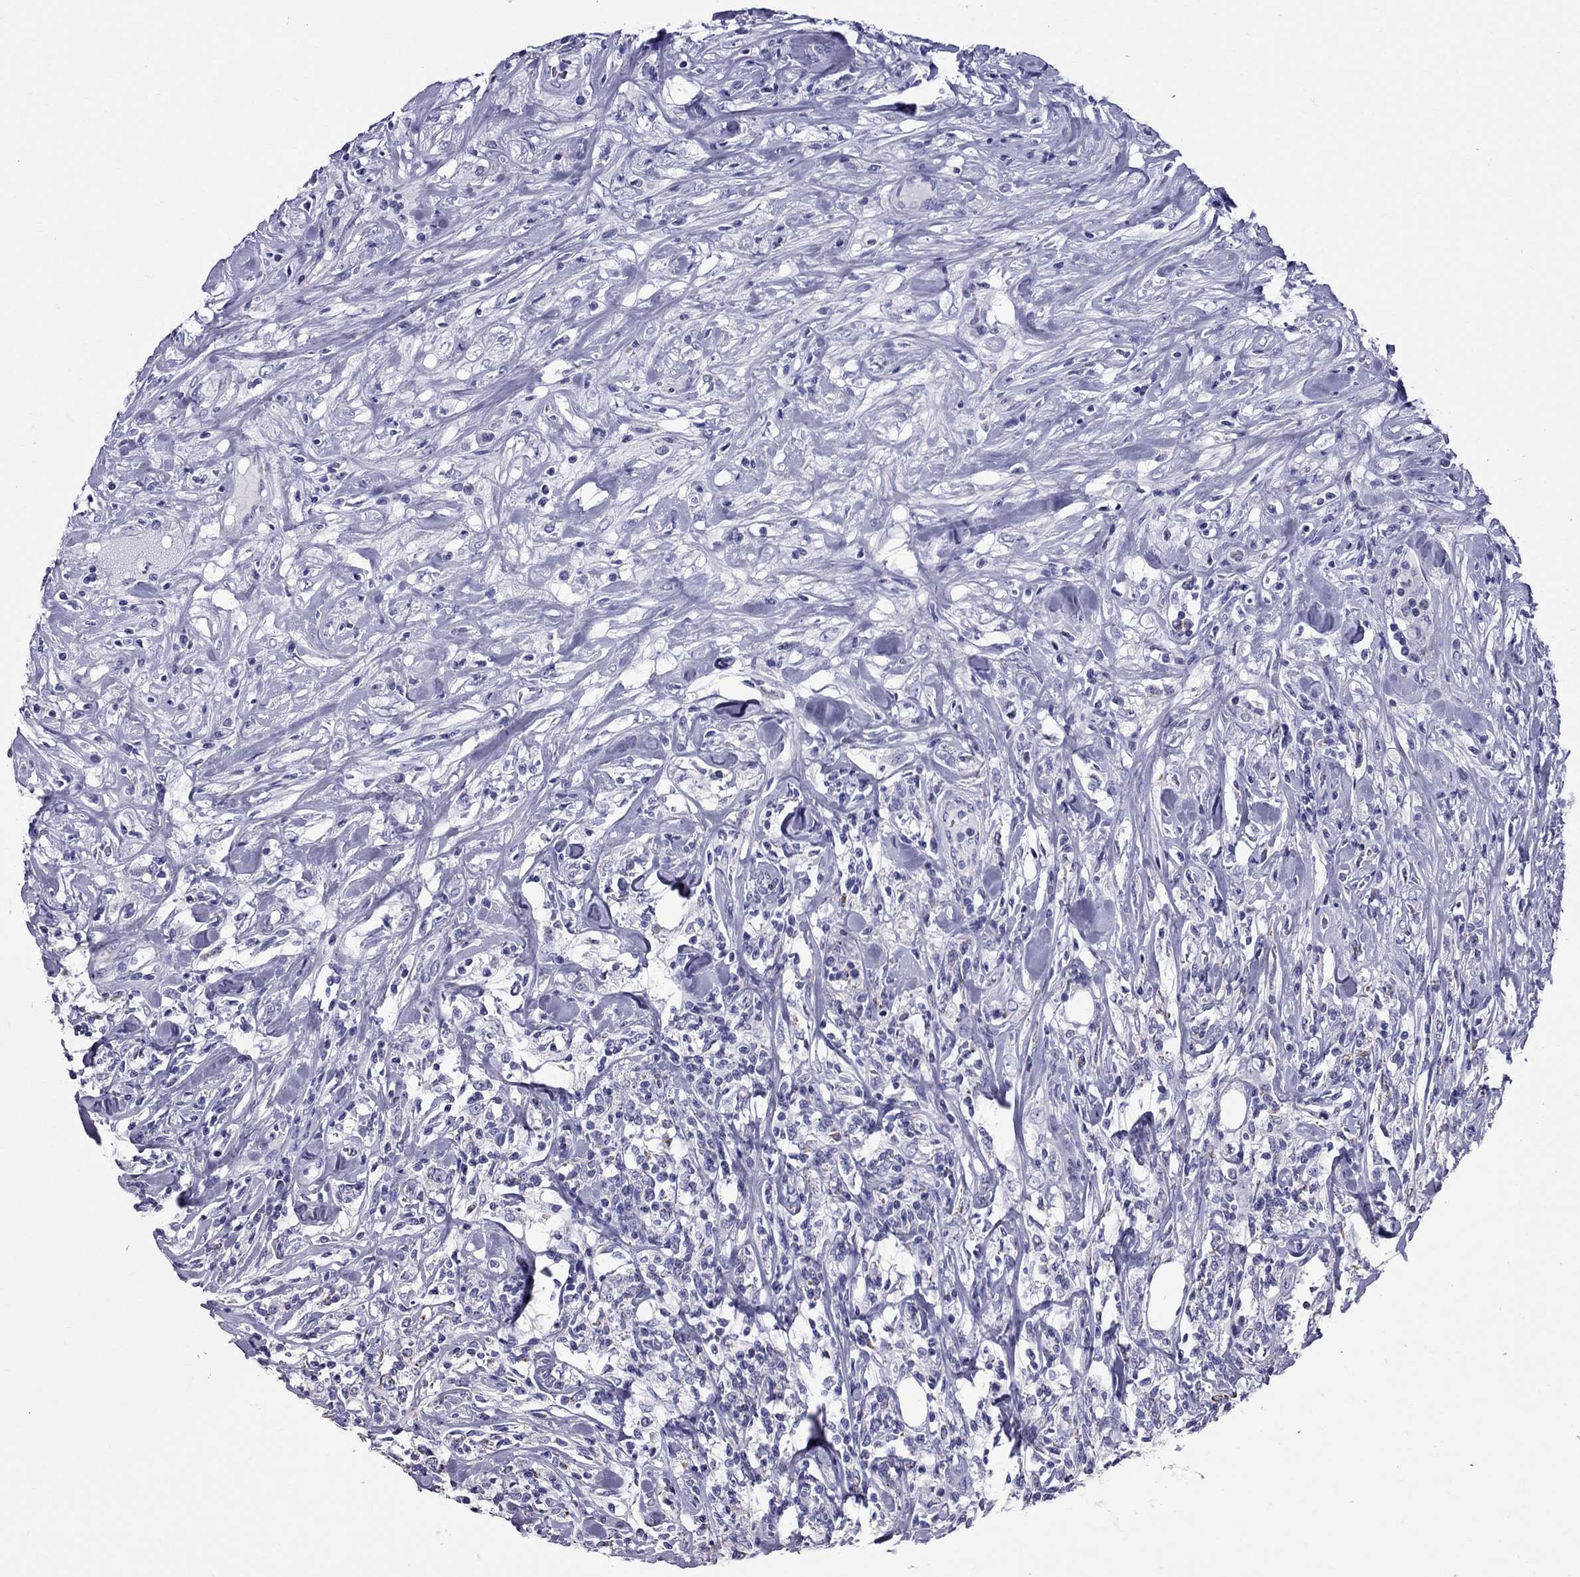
{"staining": {"intensity": "negative", "quantity": "none", "location": "none"}, "tissue": "lymphoma", "cell_type": "Tumor cells", "image_type": "cancer", "snomed": [{"axis": "morphology", "description": "Malignant lymphoma, non-Hodgkin's type, High grade"}, {"axis": "topography", "description": "Lymph node"}], "caption": "An immunohistochemistry image of malignant lymphoma, non-Hodgkin's type (high-grade) is shown. There is no staining in tumor cells of malignant lymphoma, non-Hodgkin's type (high-grade). The staining was performed using DAB to visualize the protein expression in brown, while the nuclei were stained in blue with hematoxylin (Magnification: 20x).", "gene": "TTLL13", "patient": {"sex": "female", "age": 84}}